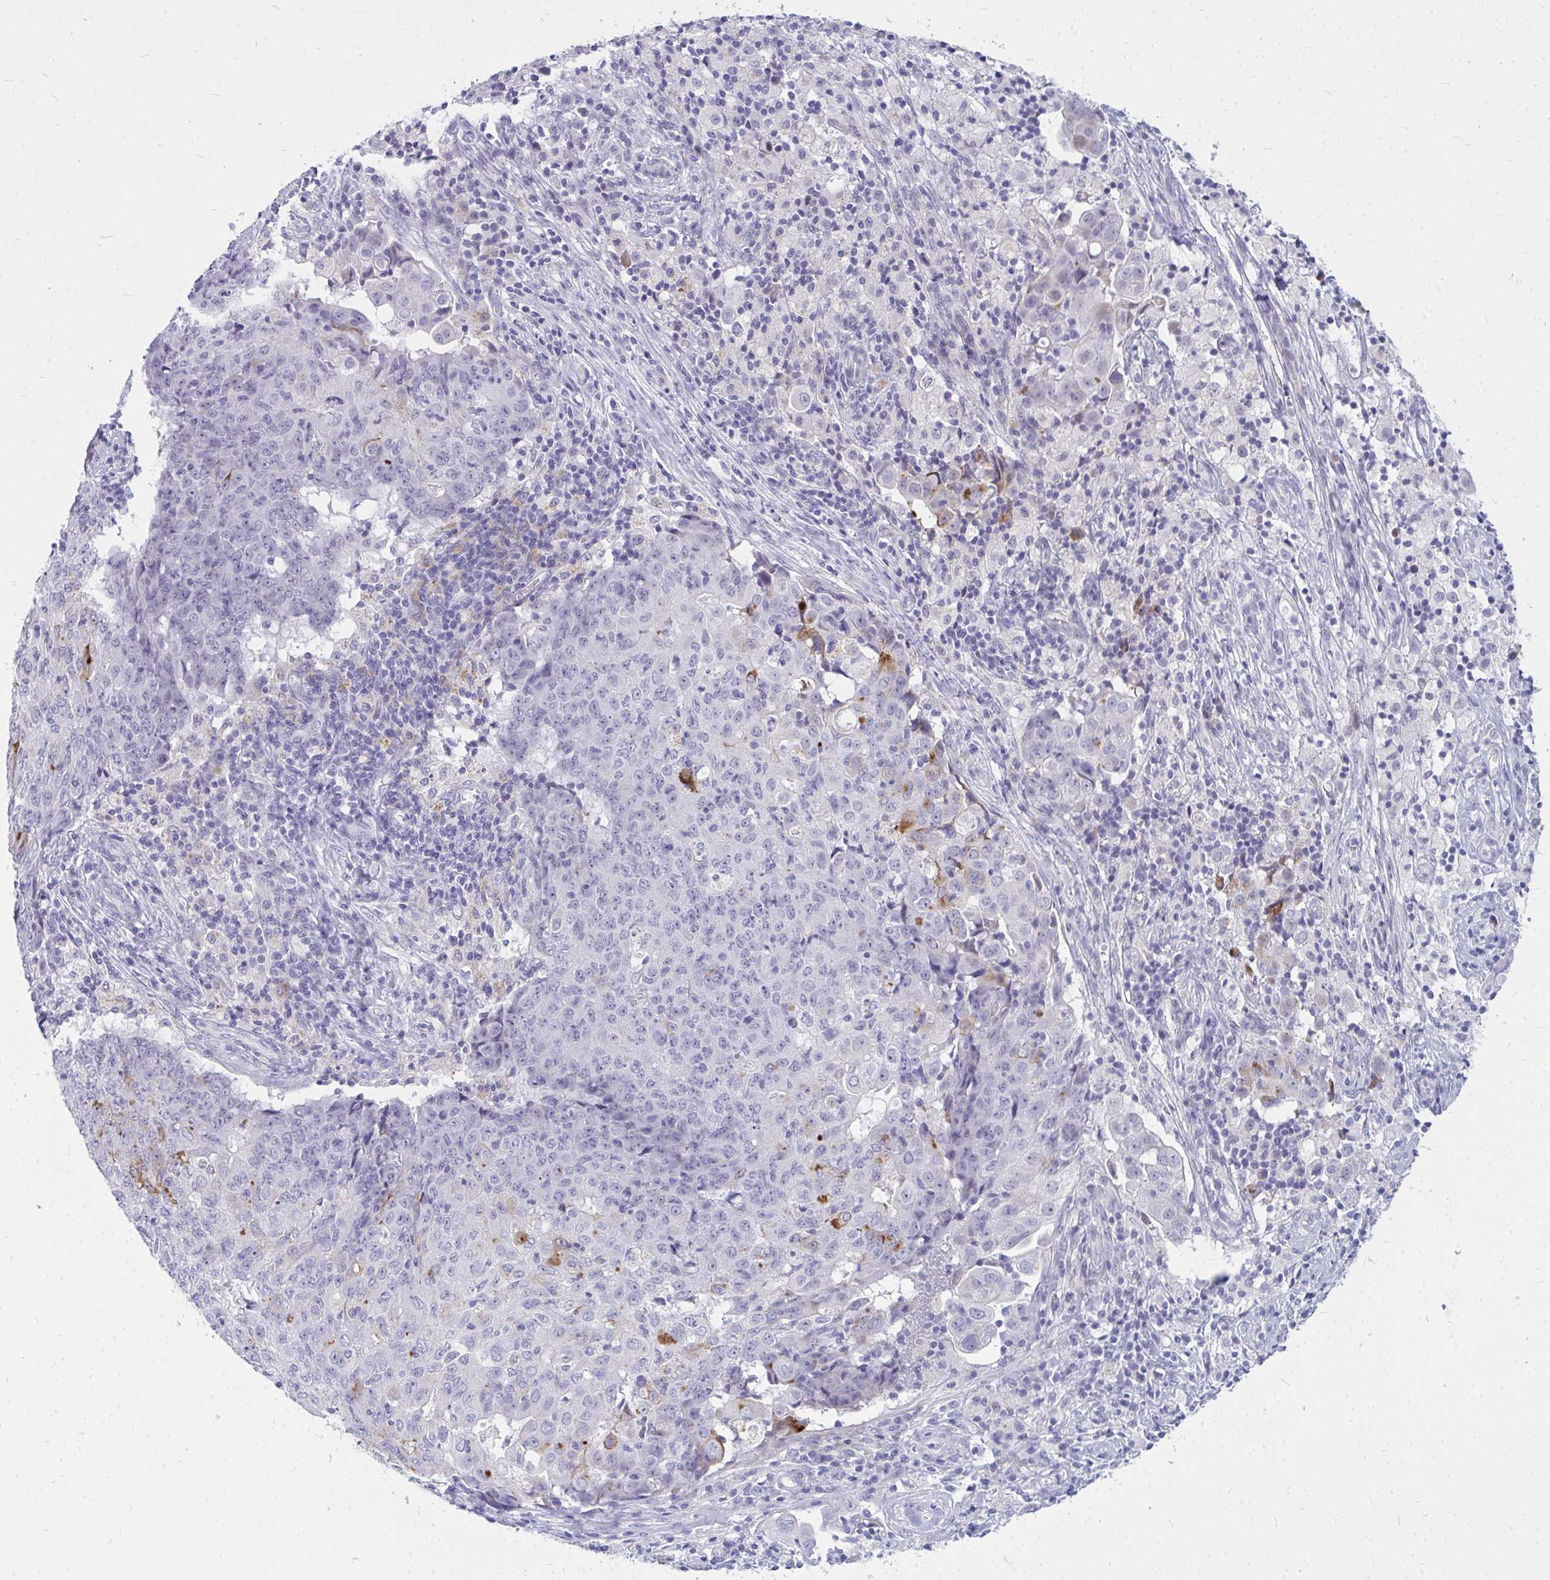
{"staining": {"intensity": "negative", "quantity": "none", "location": "none"}, "tissue": "ovarian cancer", "cell_type": "Tumor cells", "image_type": "cancer", "snomed": [{"axis": "morphology", "description": "Carcinoma, endometroid"}, {"axis": "topography", "description": "Ovary"}], "caption": "Ovarian cancer stained for a protein using immunohistochemistry (IHC) displays no staining tumor cells.", "gene": "ZSCAN25", "patient": {"sex": "female", "age": 42}}